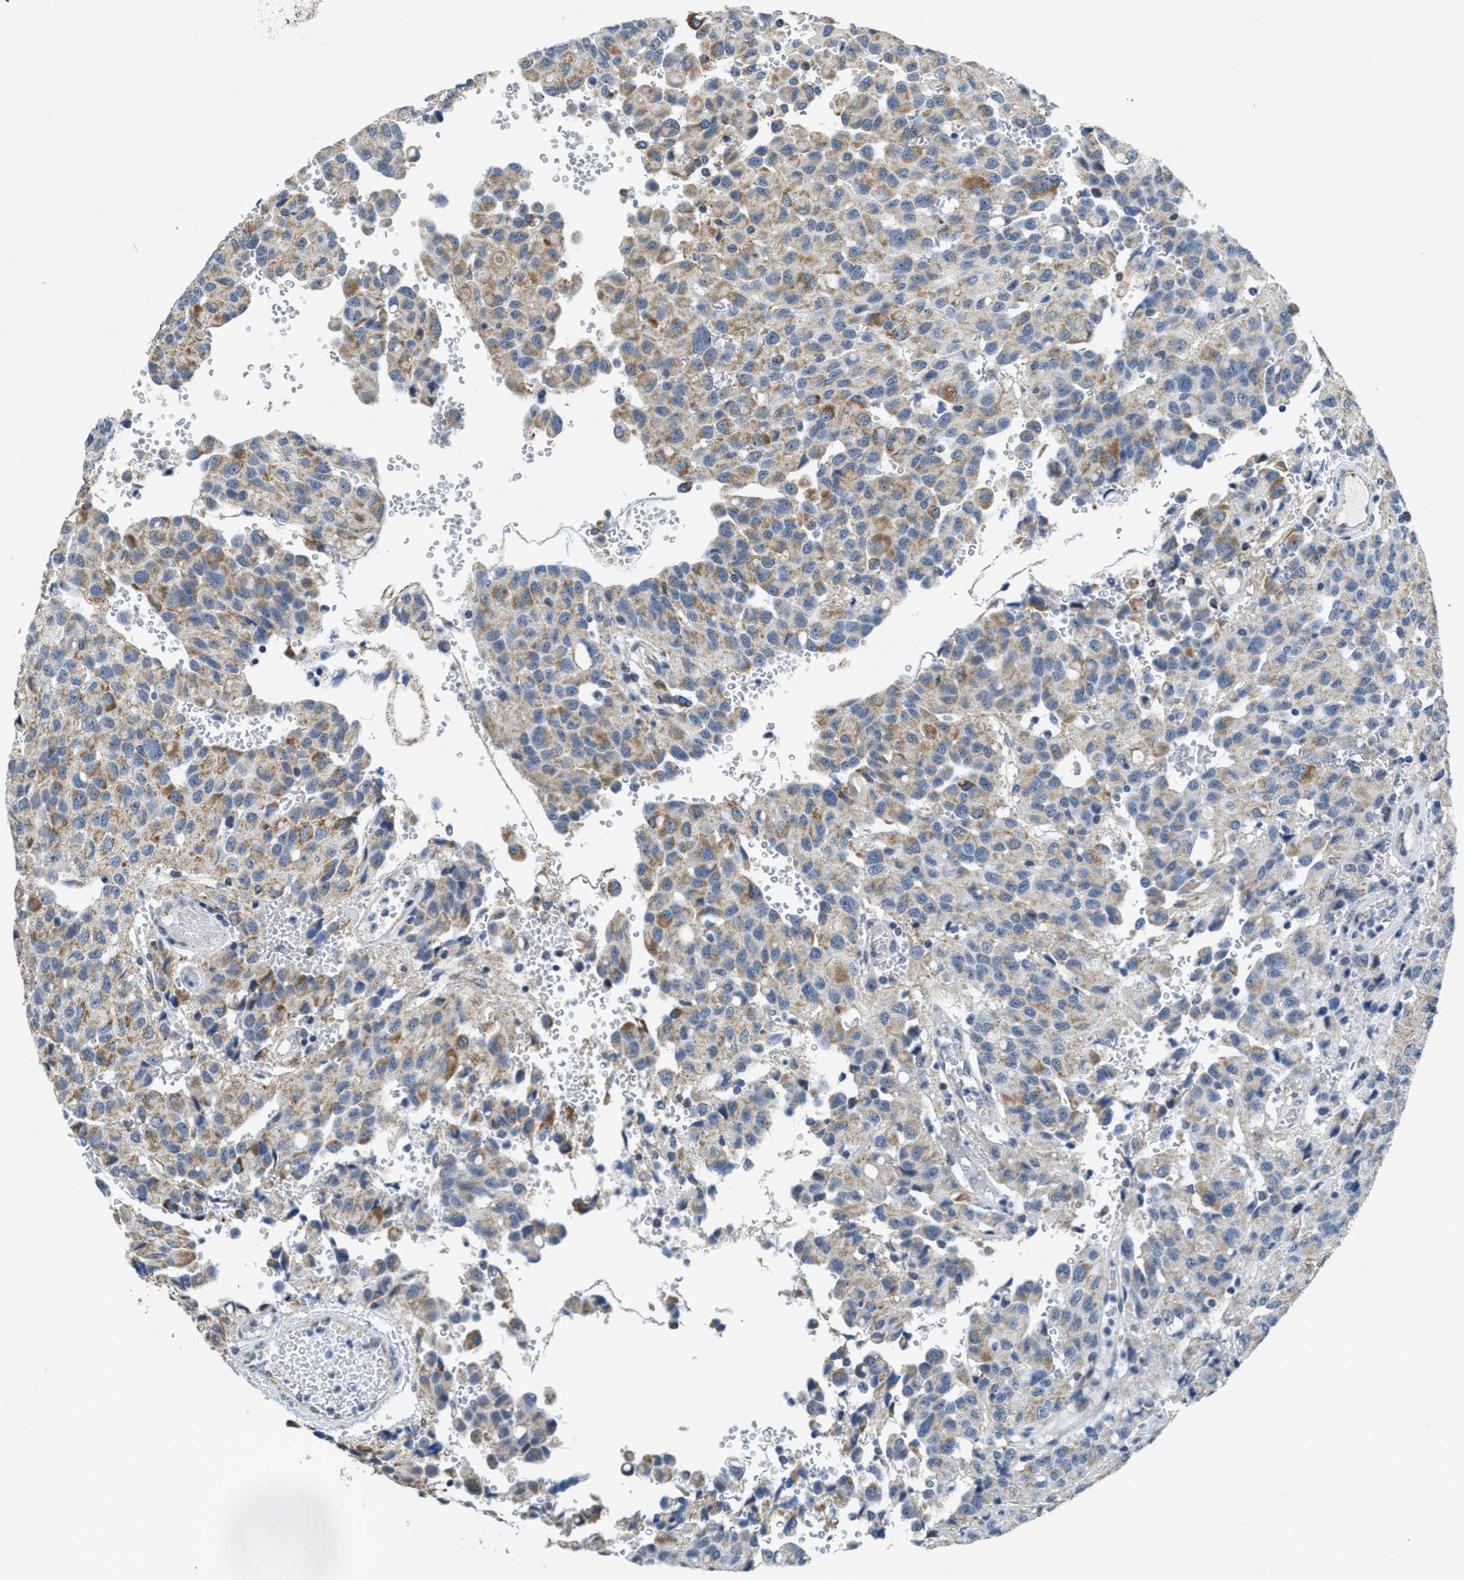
{"staining": {"intensity": "weak", "quantity": "25%-75%", "location": "cytoplasmic/membranous"}, "tissue": "glioma", "cell_type": "Tumor cells", "image_type": "cancer", "snomed": [{"axis": "morphology", "description": "Glioma, malignant, High grade"}, {"axis": "topography", "description": "Brain"}], "caption": "Brown immunohistochemical staining in human glioma demonstrates weak cytoplasmic/membranous expression in approximately 25%-75% of tumor cells.", "gene": "TOMM70", "patient": {"sex": "male", "age": 32}}